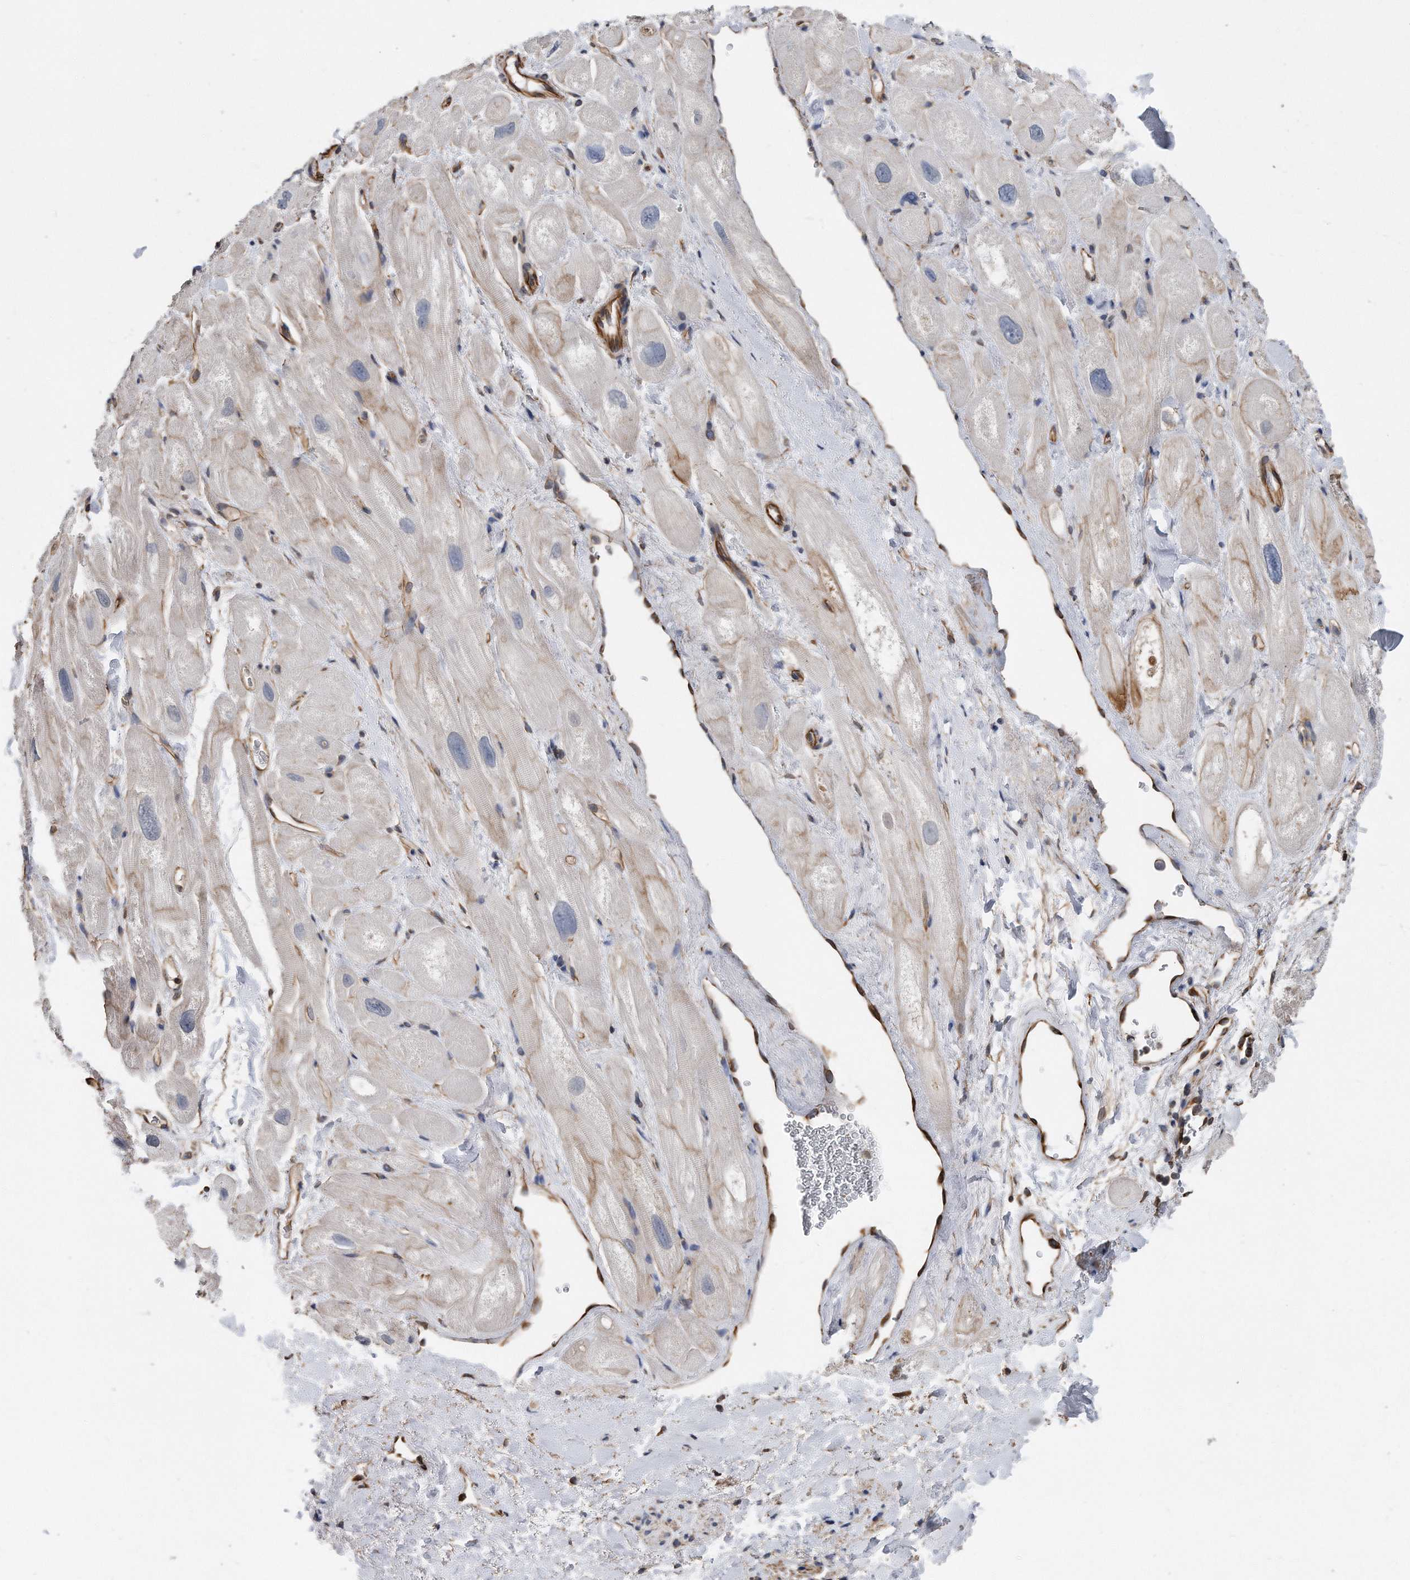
{"staining": {"intensity": "negative", "quantity": "none", "location": "none"}, "tissue": "heart muscle", "cell_type": "Cardiomyocytes", "image_type": "normal", "snomed": [{"axis": "morphology", "description": "Normal tissue, NOS"}, {"axis": "topography", "description": "Heart"}], "caption": "High magnification brightfield microscopy of benign heart muscle stained with DAB (3,3'-diaminobenzidine) (brown) and counterstained with hematoxylin (blue): cardiomyocytes show no significant positivity.", "gene": "GPC1", "patient": {"sex": "male", "age": 49}}